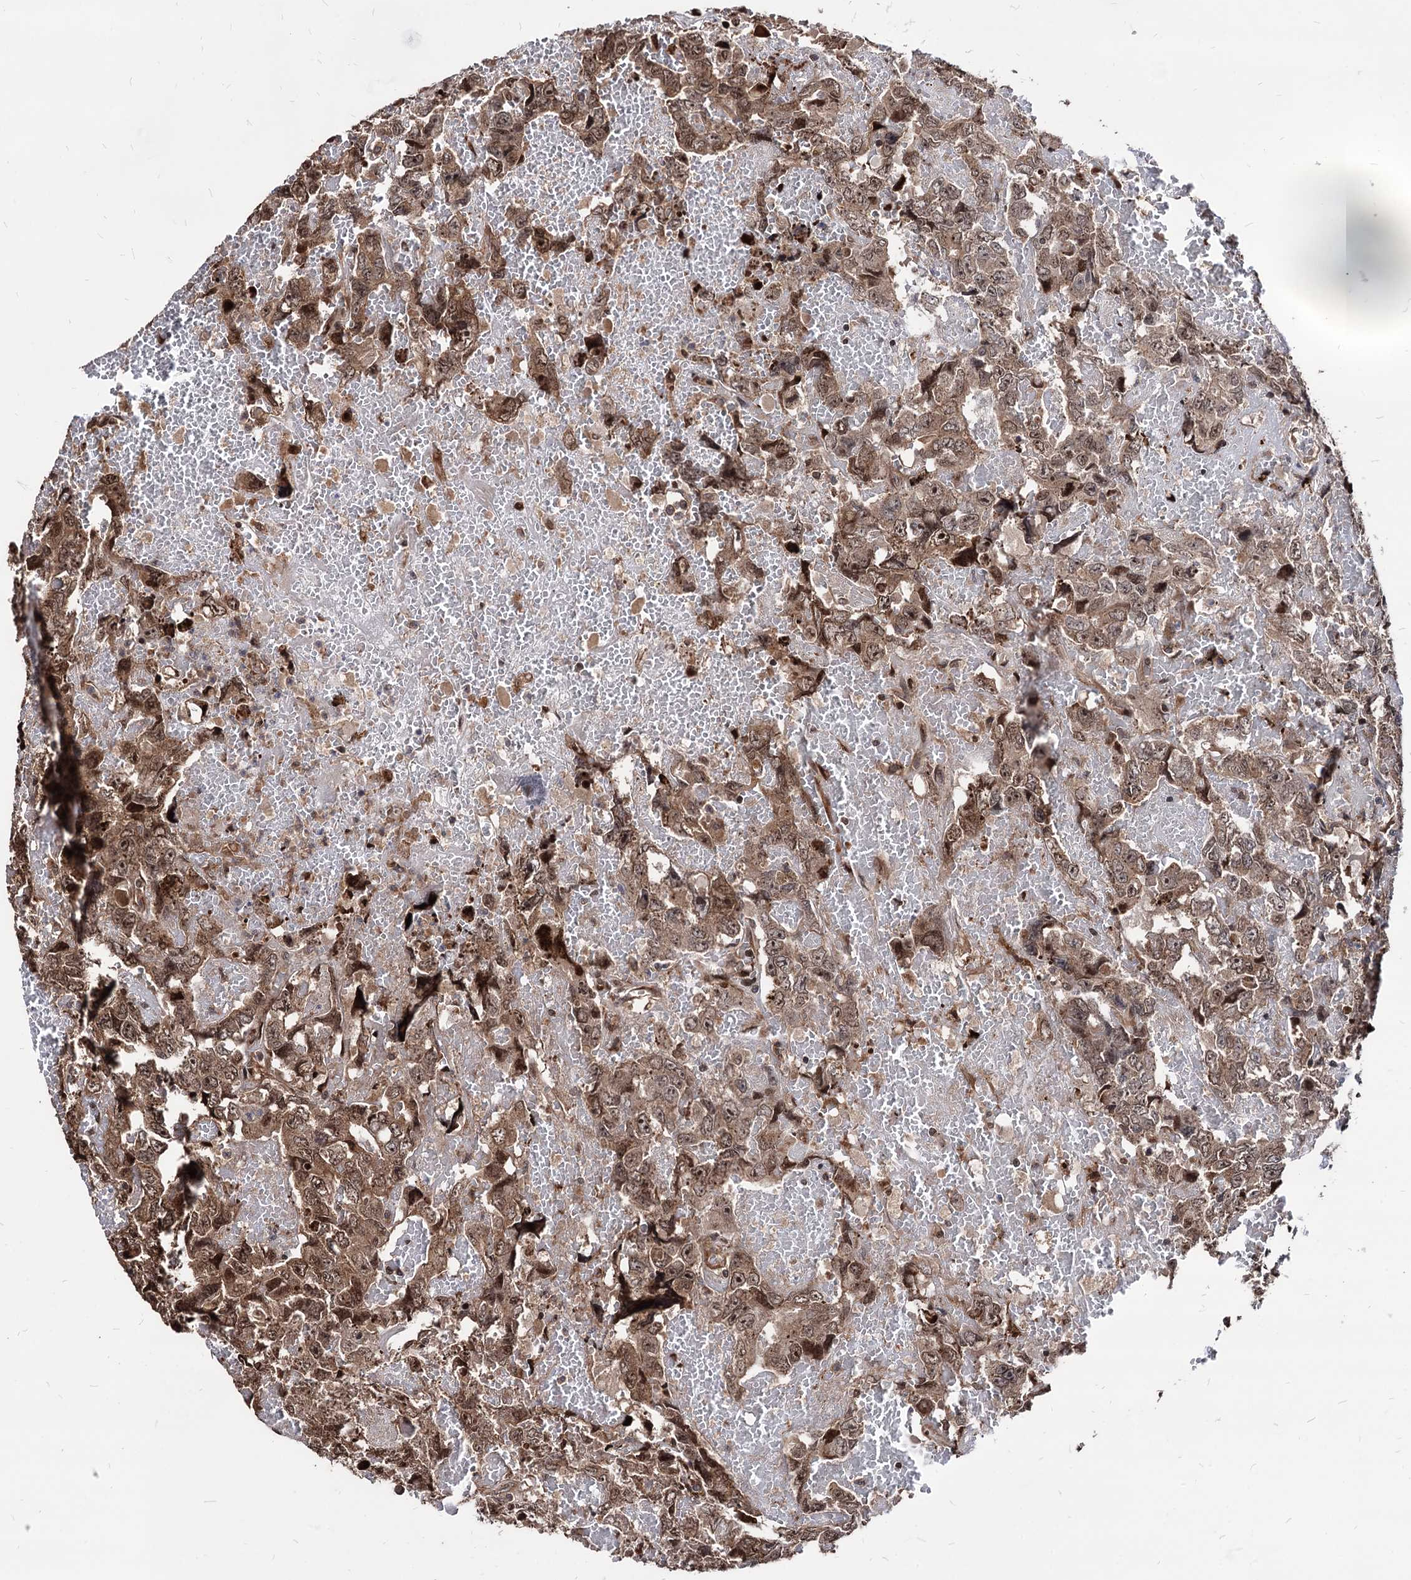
{"staining": {"intensity": "moderate", "quantity": ">75%", "location": "cytoplasmic/membranous,nuclear"}, "tissue": "testis cancer", "cell_type": "Tumor cells", "image_type": "cancer", "snomed": [{"axis": "morphology", "description": "Carcinoma, Embryonal, NOS"}, {"axis": "topography", "description": "Testis"}], "caption": "Tumor cells show medium levels of moderate cytoplasmic/membranous and nuclear positivity in about >75% of cells in human embryonal carcinoma (testis). The staining was performed using DAB (3,3'-diaminobenzidine) to visualize the protein expression in brown, while the nuclei were stained in blue with hematoxylin (Magnification: 20x).", "gene": "ANKRD12", "patient": {"sex": "male", "age": 45}}